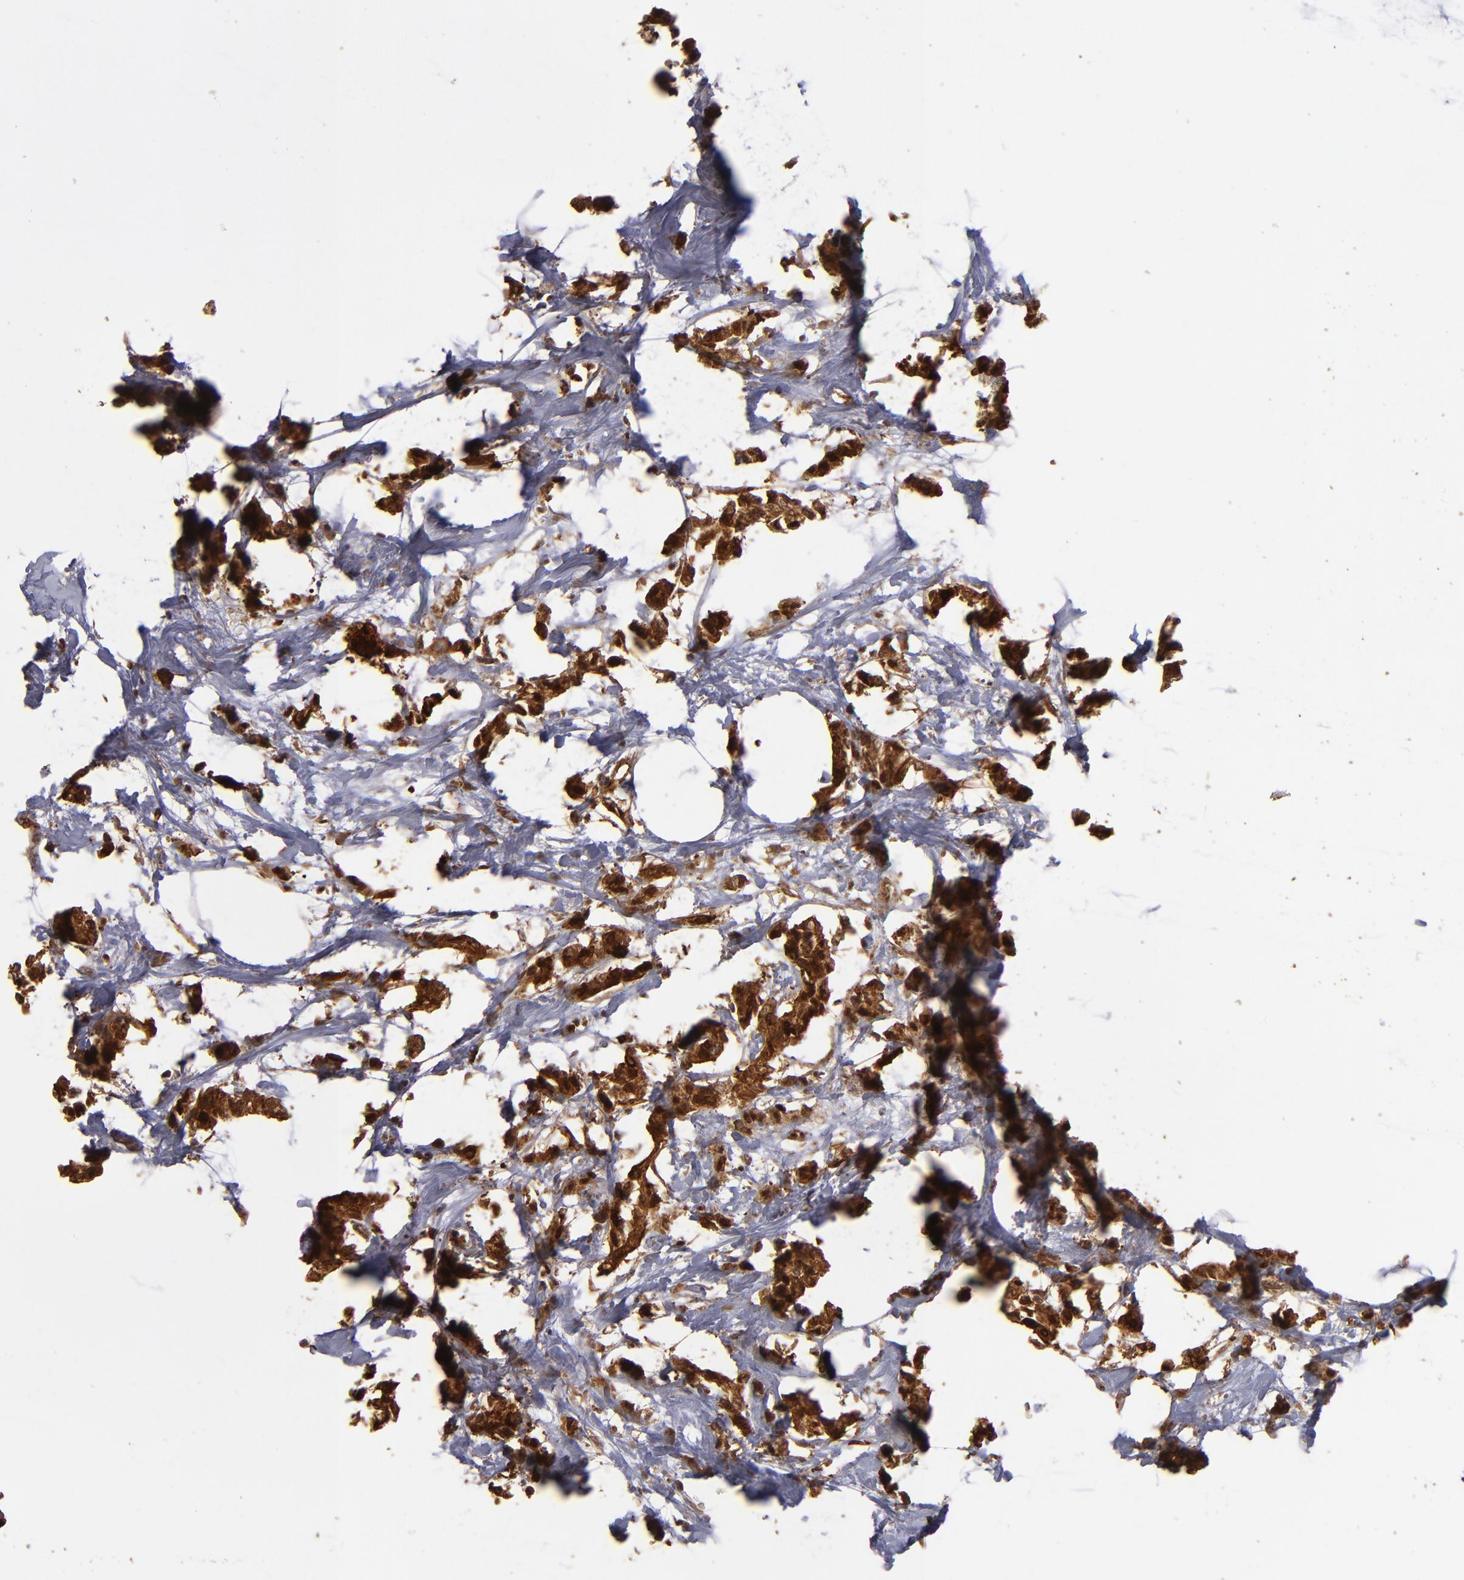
{"staining": {"intensity": "strong", "quantity": ">75%", "location": "cytoplasmic/membranous,nuclear"}, "tissue": "breast cancer", "cell_type": "Tumor cells", "image_type": "cancer", "snomed": [{"axis": "morphology", "description": "Duct carcinoma"}, {"axis": "topography", "description": "Breast"}], "caption": "Immunohistochemistry (IHC) image of human breast cancer (infiltrating ductal carcinoma) stained for a protein (brown), which exhibits high levels of strong cytoplasmic/membranous and nuclear expression in approximately >75% of tumor cells.", "gene": "BDKRB1", "patient": {"sex": "female", "age": 84}}